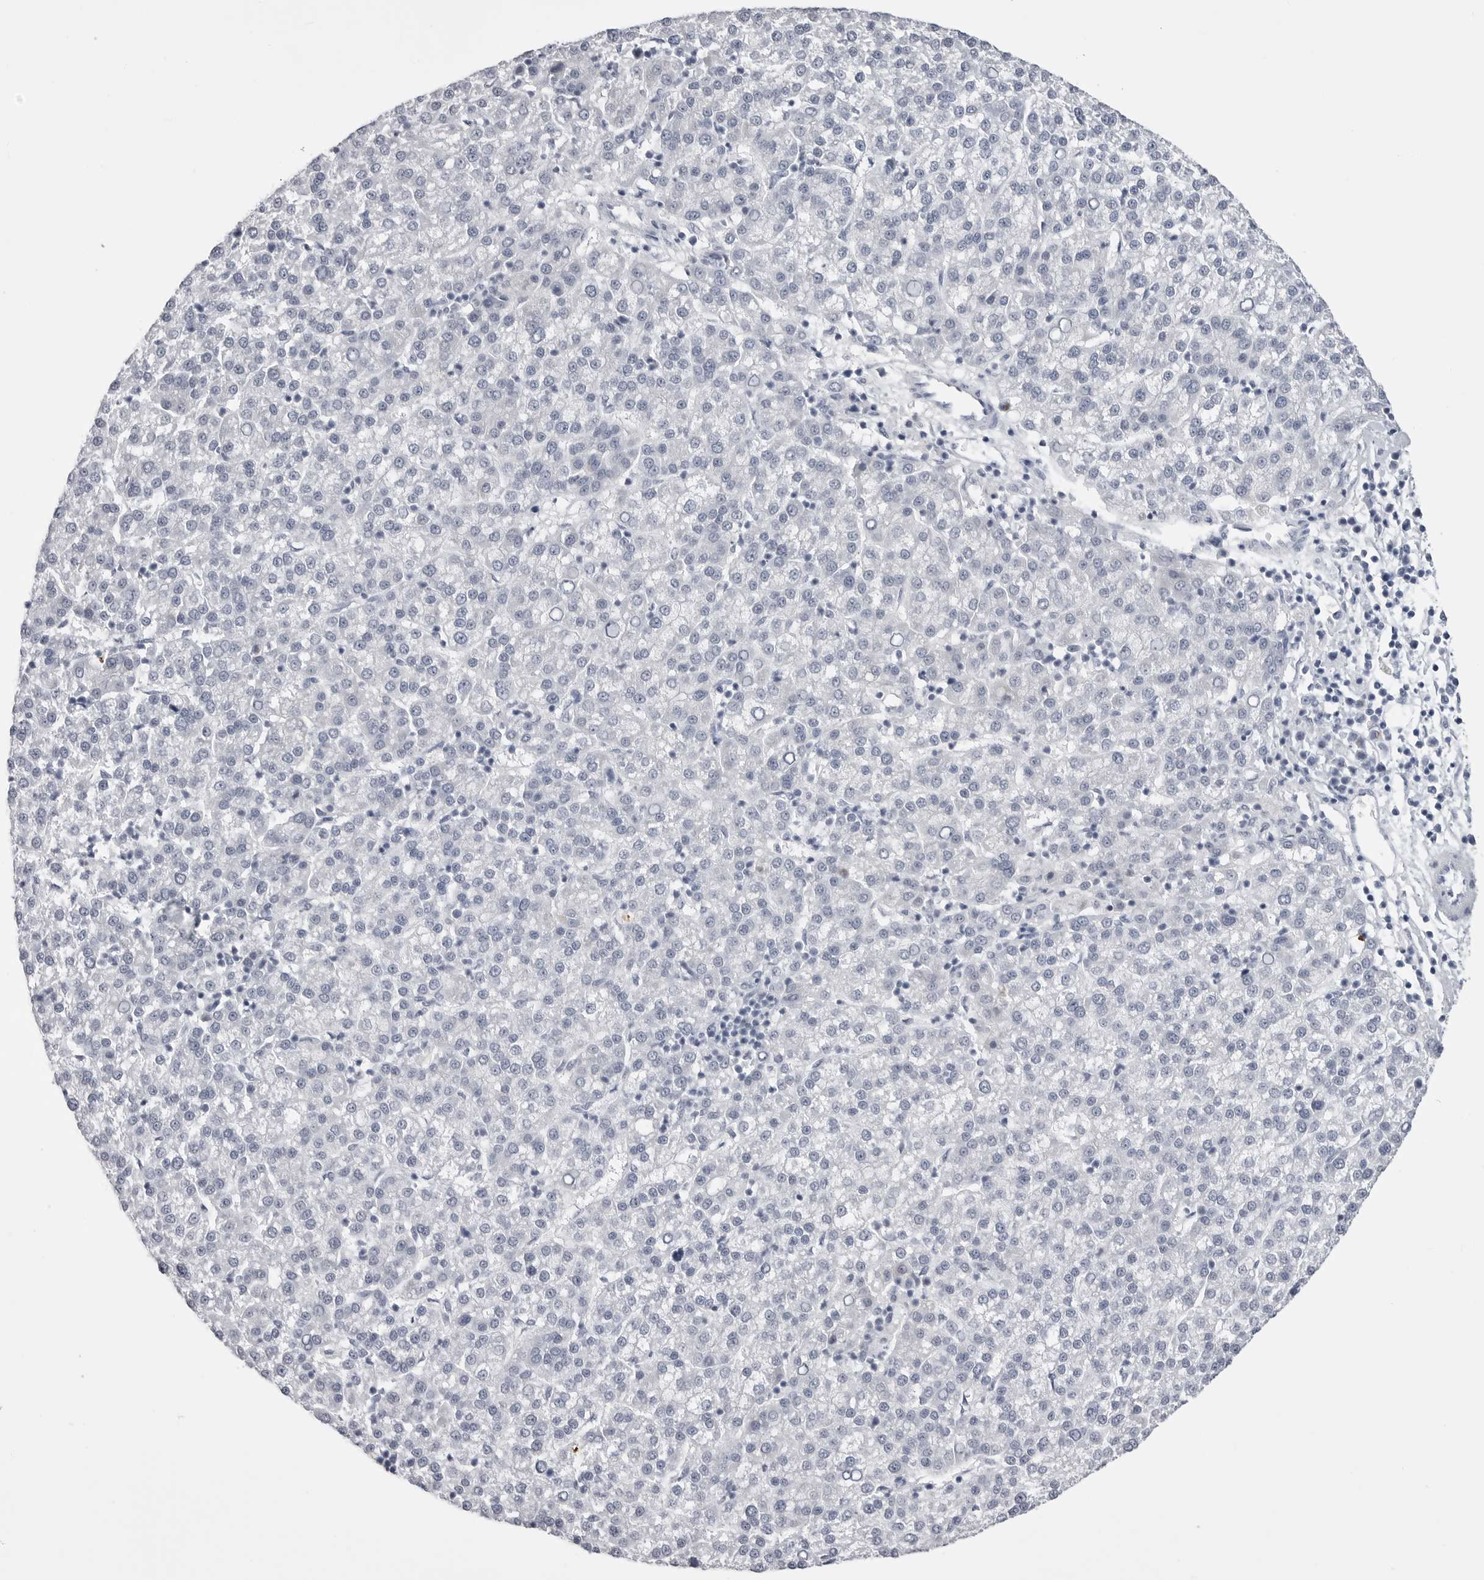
{"staining": {"intensity": "negative", "quantity": "none", "location": "none"}, "tissue": "liver cancer", "cell_type": "Tumor cells", "image_type": "cancer", "snomed": [{"axis": "morphology", "description": "Carcinoma, Hepatocellular, NOS"}, {"axis": "topography", "description": "Liver"}], "caption": "Tumor cells show no significant protein positivity in liver cancer.", "gene": "TUFM", "patient": {"sex": "female", "age": 58}}